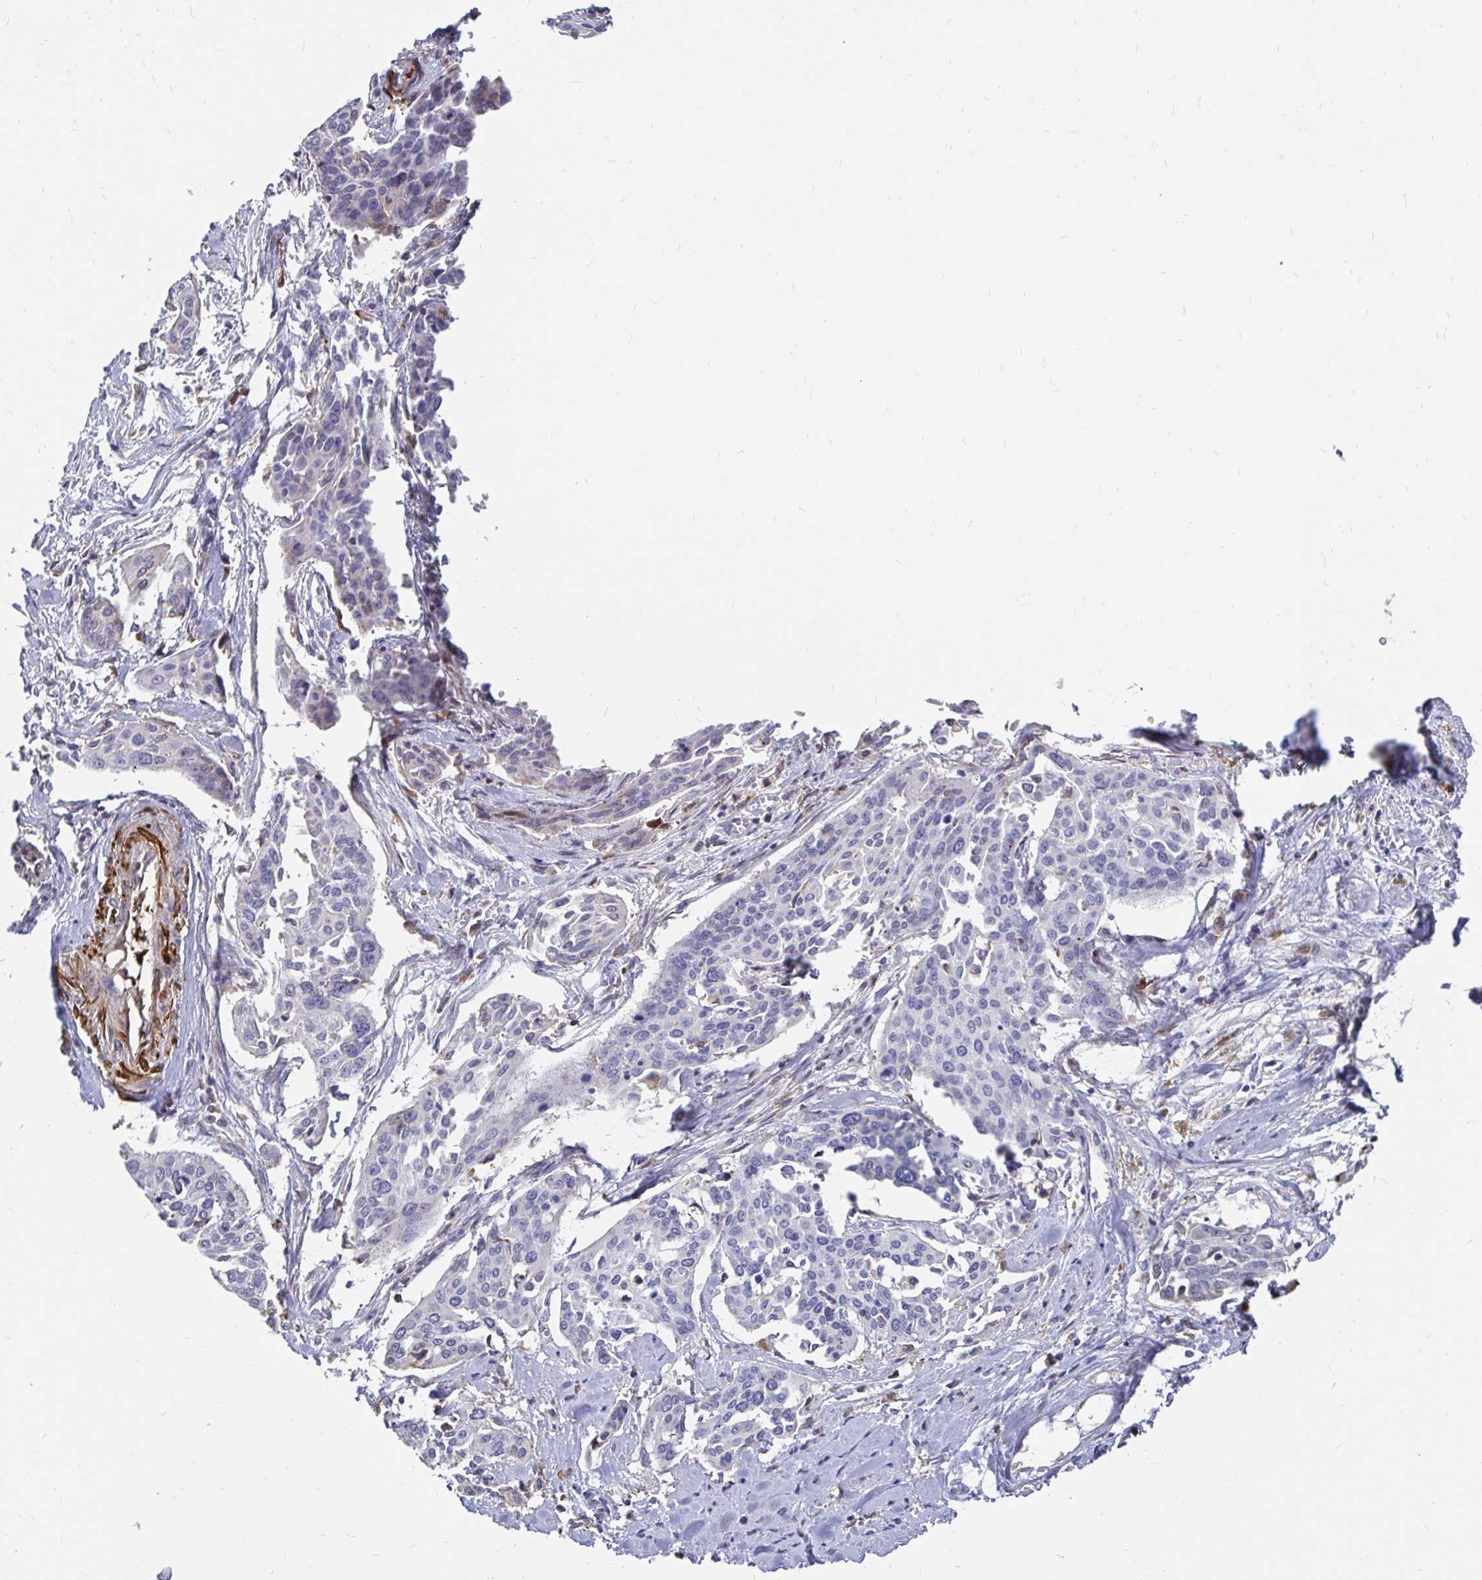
{"staining": {"intensity": "negative", "quantity": "none", "location": "none"}, "tissue": "cervical cancer", "cell_type": "Tumor cells", "image_type": "cancer", "snomed": [{"axis": "morphology", "description": "Squamous cell carcinoma, NOS"}, {"axis": "topography", "description": "Cervix"}], "caption": "Tumor cells show no significant protein staining in cervical cancer. (Immunohistochemistry (ihc), brightfield microscopy, high magnification).", "gene": "CDKL1", "patient": {"sex": "female", "age": 44}}